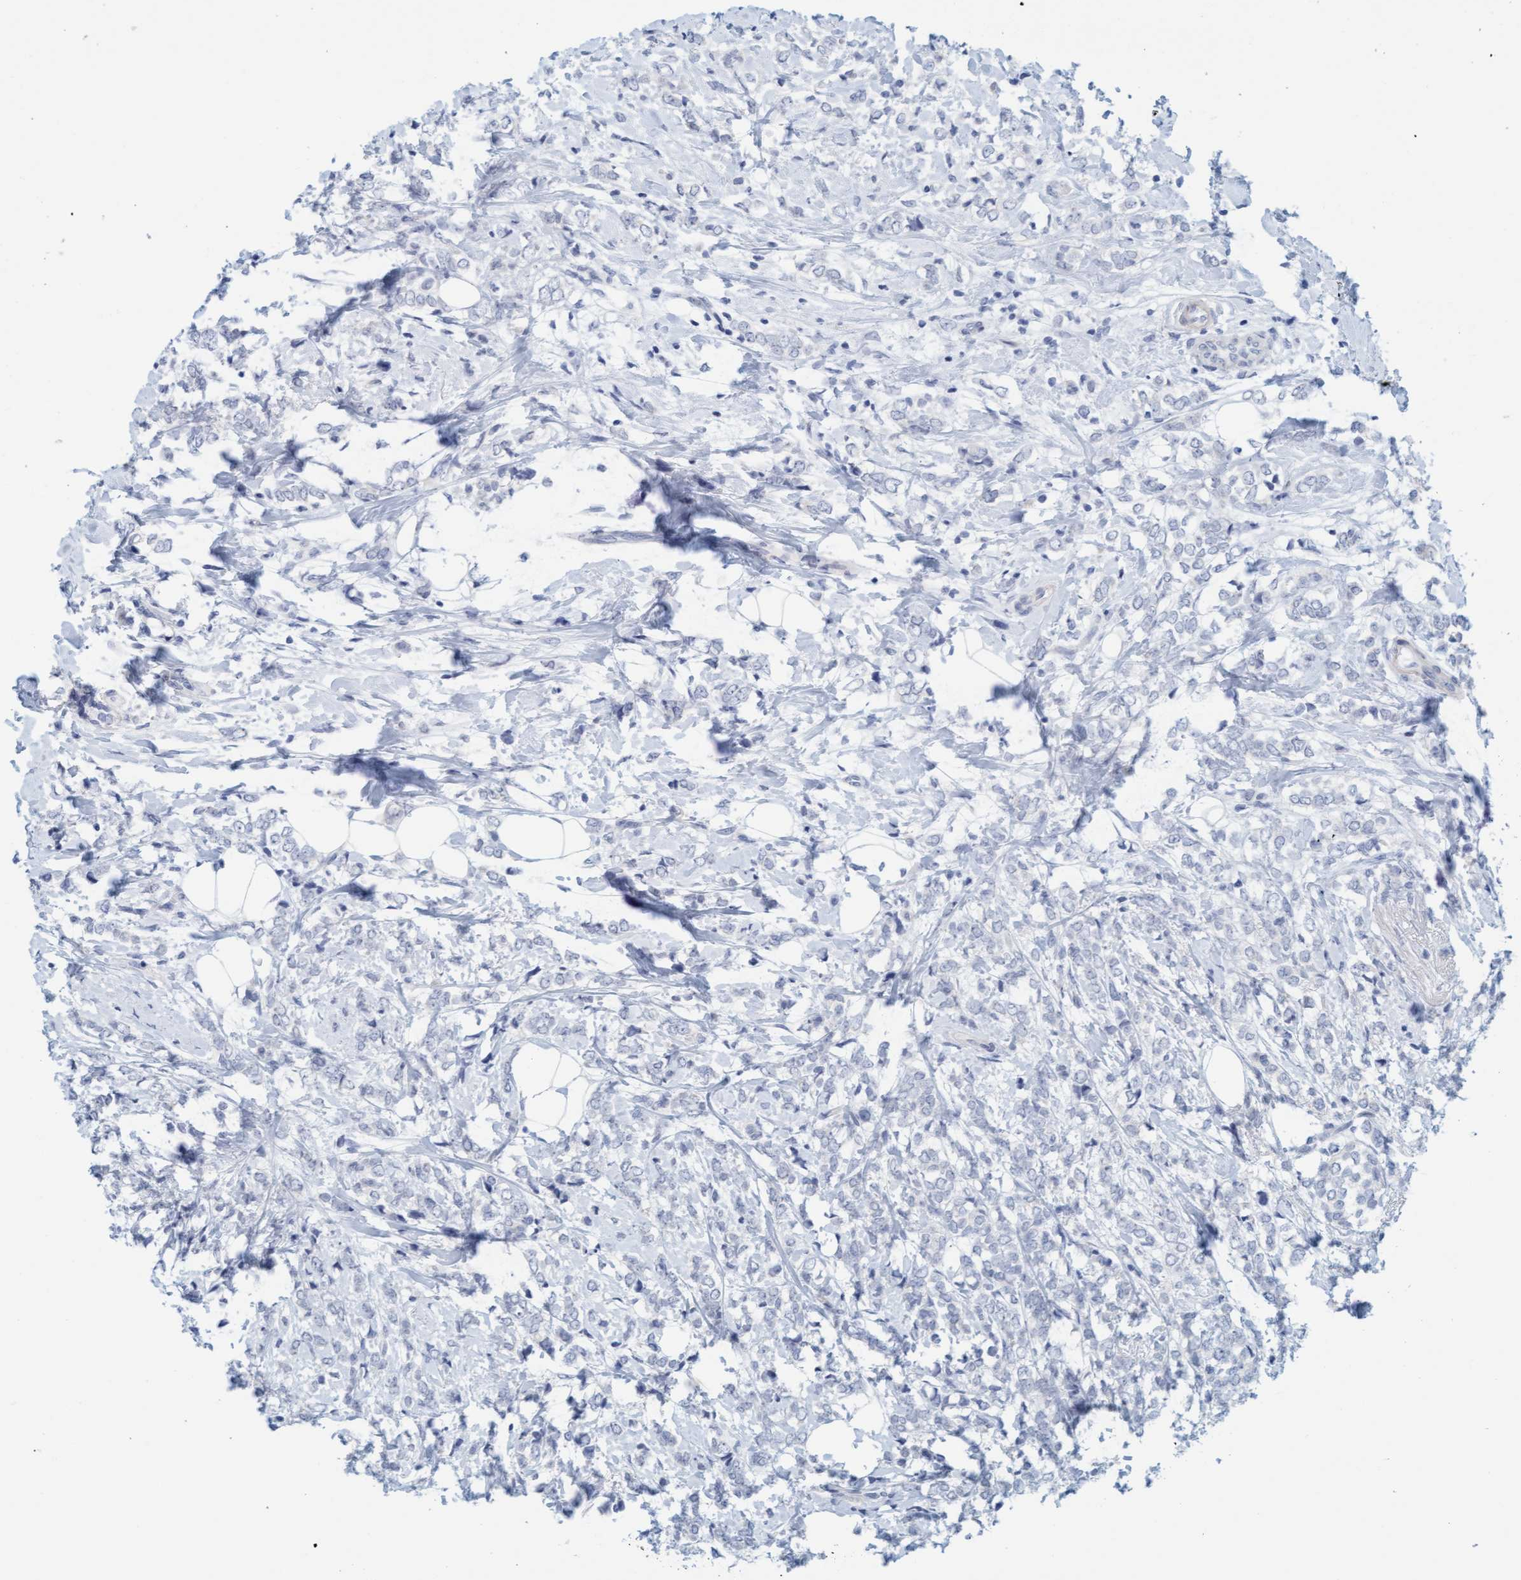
{"staining": {"intensity": "negative", "quantity": "none", "location": "none"}, "tissue": "breast cancer", "cell_type": "Tumor cells", "image_type": "cancer", "snomed": [{"axis": "morphology", "description": "Normal tissue, NOS"}, {"axis": "morphology", "description": "Lobular carcinoma"}, {"axis": "topography", "description": "Breast"}], "caption": "This is an immunohistochemistry (IHC) histopathology image of human breast cancer (lobular carcinoma). There is no staining in tumor cells.", "gene": "TSTD2", "patient": {"sex": "female", "age": 47}}